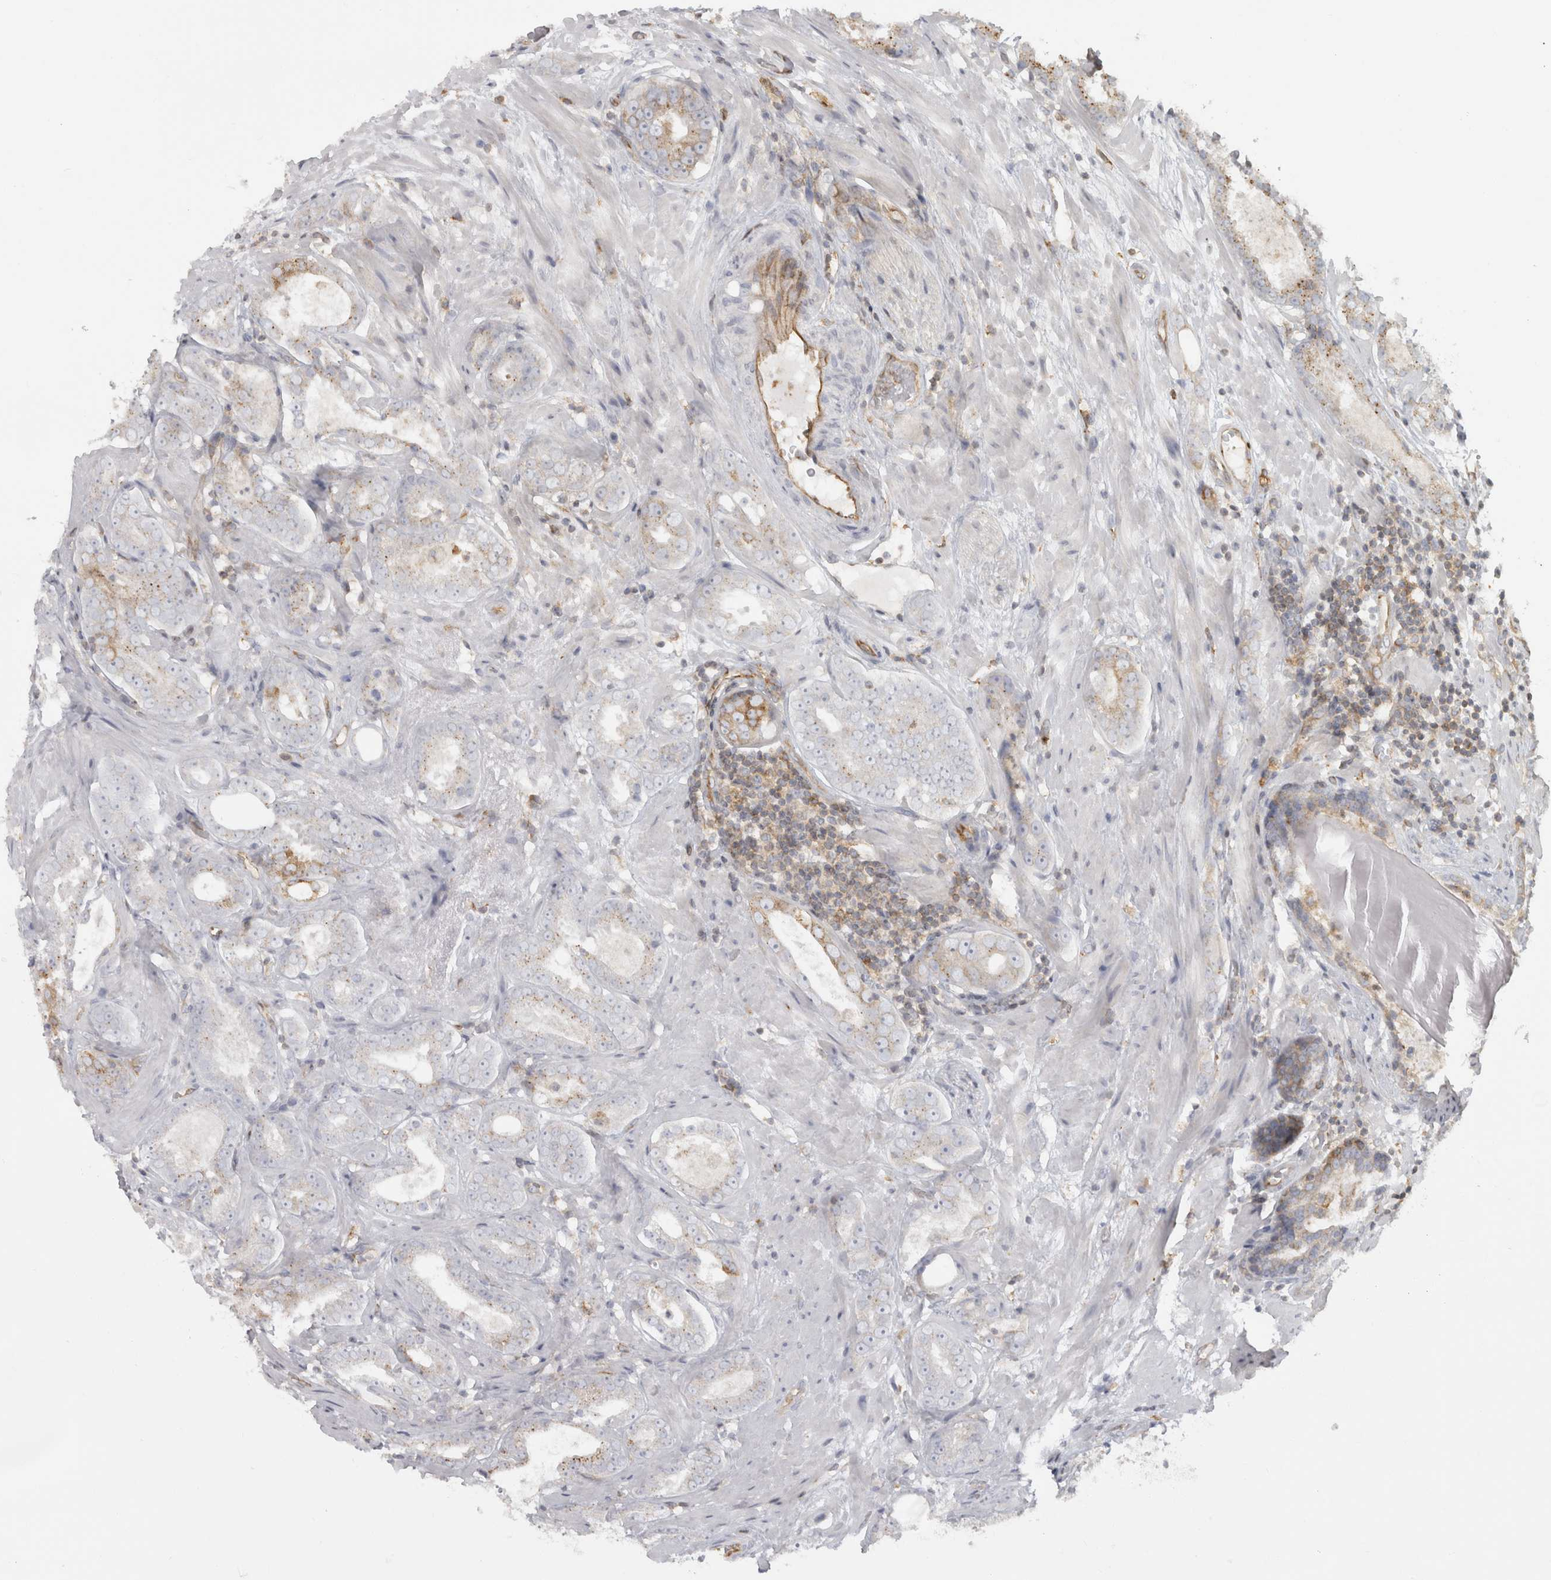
{"staining": {"intensity": "moderate", "quantity": "<25%", "location": "cytoplasmic/membranous"}, "tissue": "prostate cancer", "cell_type": "Tumor cells", "image_type": "cancer", "snomed": [{"axis": "morphology", "description": "Adenocarcinoma, Low grade"}, {"axis": "topography", "description": "Prostate"}], "caption": "Tumor cells show moderate cytoplasmic/membranous positivity in about <25% of cells in adenocarcinoma (low-grade) (prostate). Nuclei are stained in blue.", "gene": "HLA-E", "patient": {"sex": "male", "age": 69}}